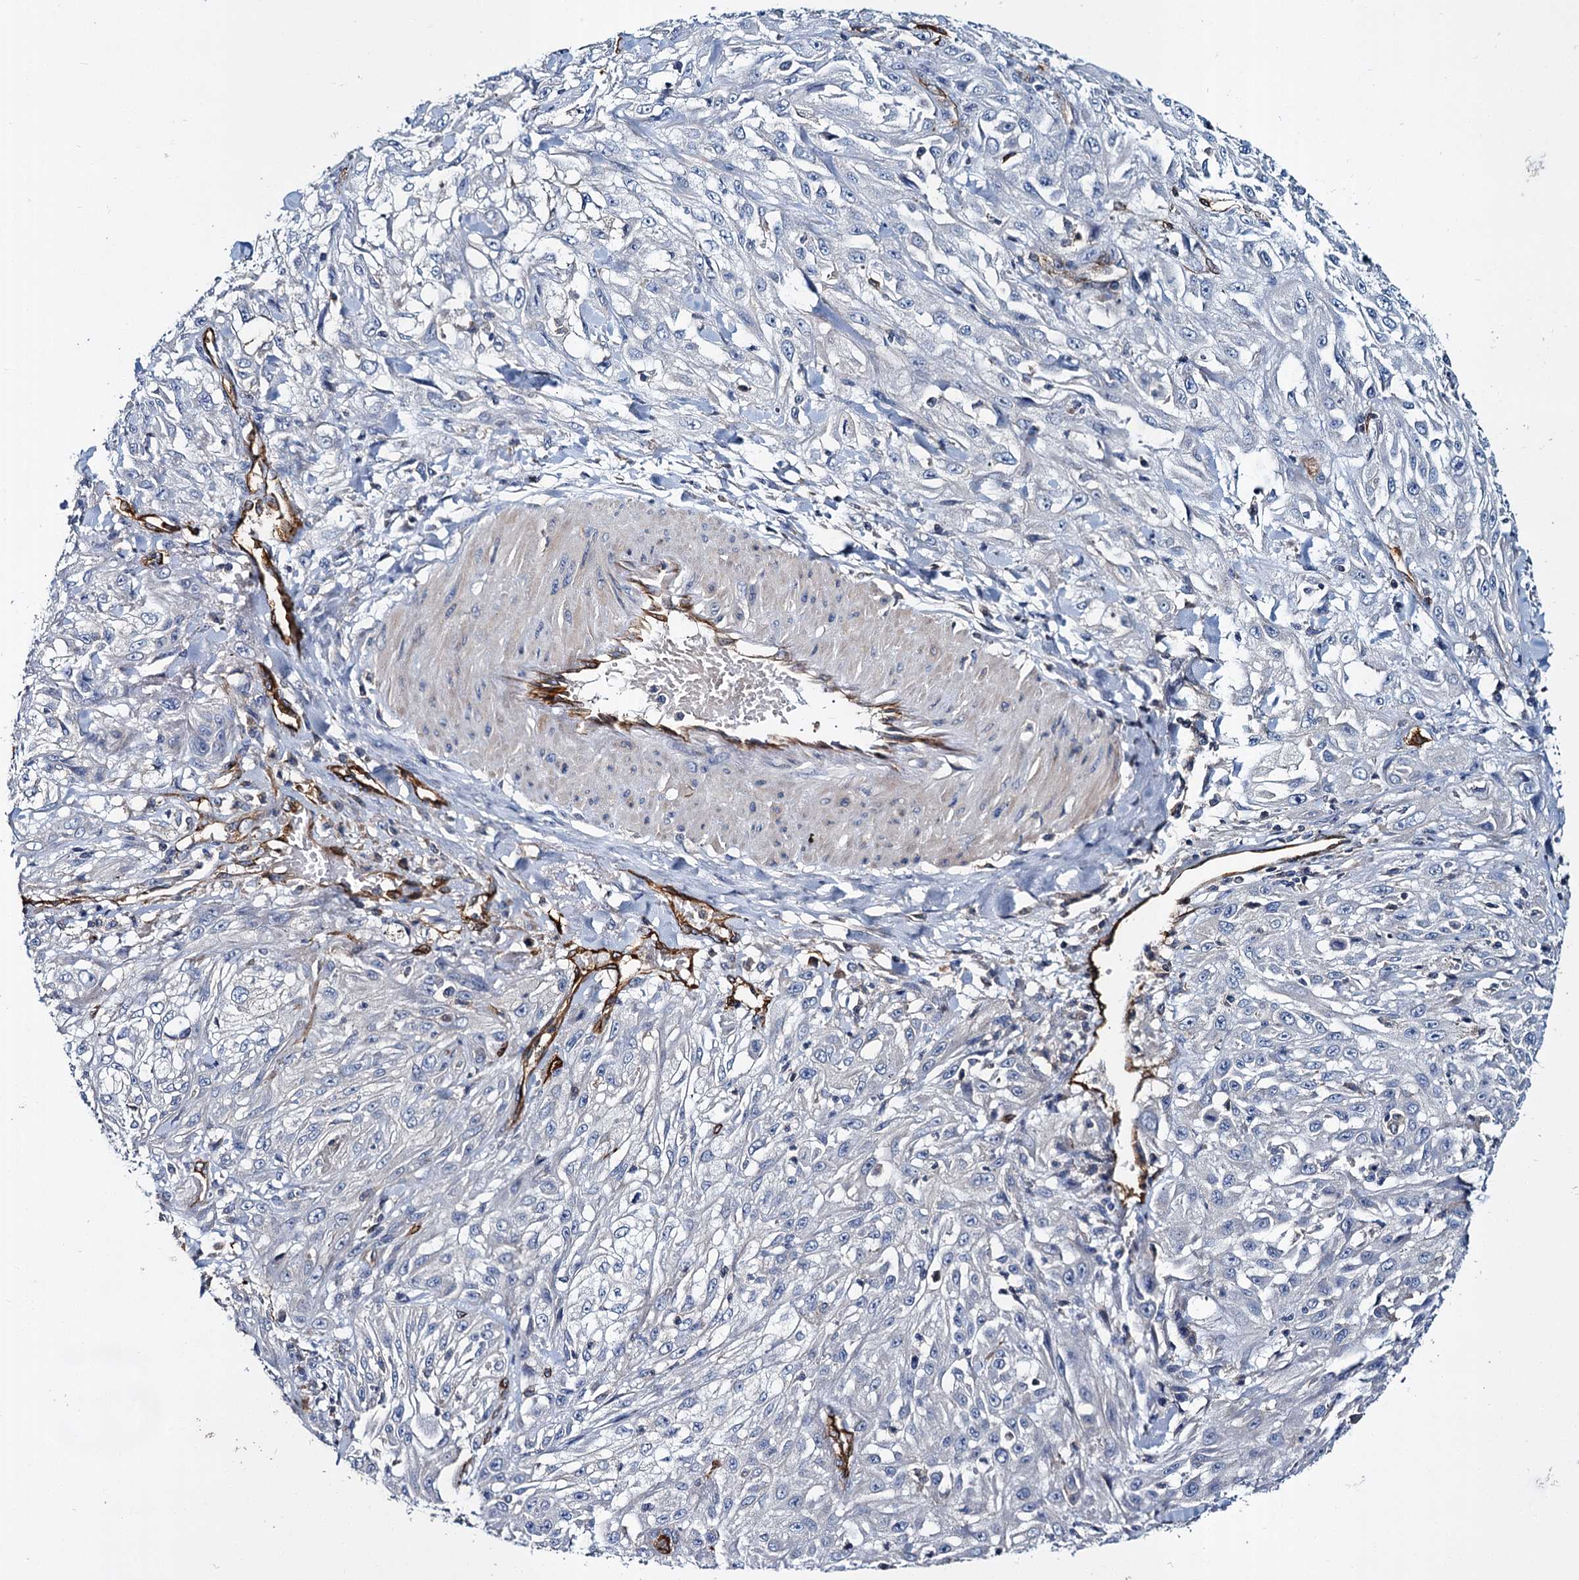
{"staining": {"intensity": "negative", "quantity": "none", "location": "none"}, "tissue": "skin cancer", "cell_type": "Tumor cells", "image_type": "cancer", "snomed": [{"axis": "morphology", "description": "Squamous cell carcinoma, NOS"}, {"axis": "morphology", "description": "Squamous cell carcinoma, metastatic, NOS"}, {"axis": "topography", "description": "Skin"}, {"axis": "topography", "description": "Lymph node"}], "caption": "Tumor cells are negative for brown protein staining in skin cancer.", "gene": "CACNA1C", "patient": {"sex": "male", "age": 75}}